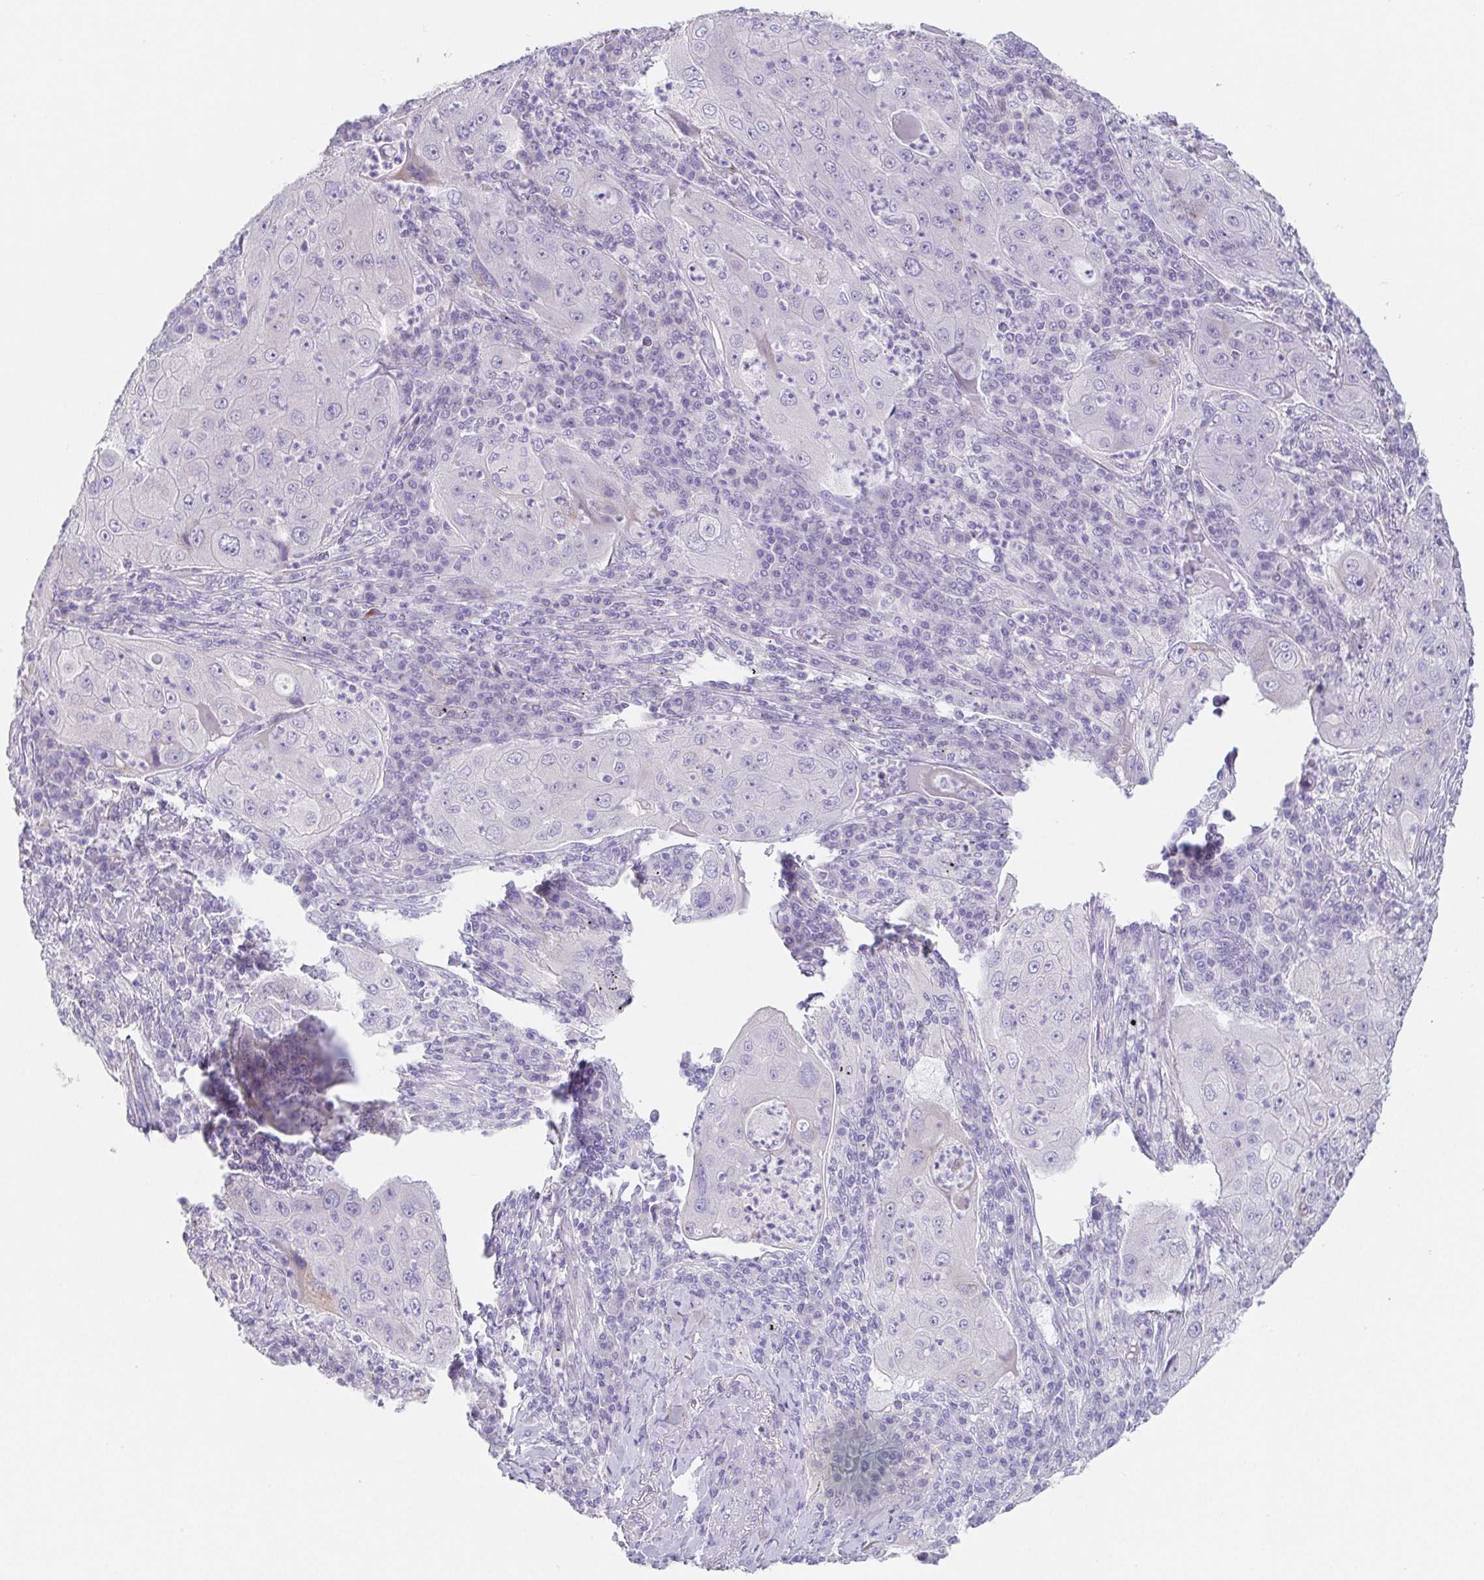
{"staining": {"intensity": "negative", "quantity": "none", "location": "none"}, "tissue": "lung cancer", "cell_type": "Tumor cells", "image_type": "cancer", "snomed": [{"axis": "morphology", "description": "Squamous cell carcinoma, NOS"}, {"axis": "topography", "description": "Lung"}], "caption": "An immunohistochemistry micrograph of lung cancer is shown. There is no staining in tumor cells of lung cancer.", "gene": "HDGFL1", "patient": {"sex": "female", "age": 59}}